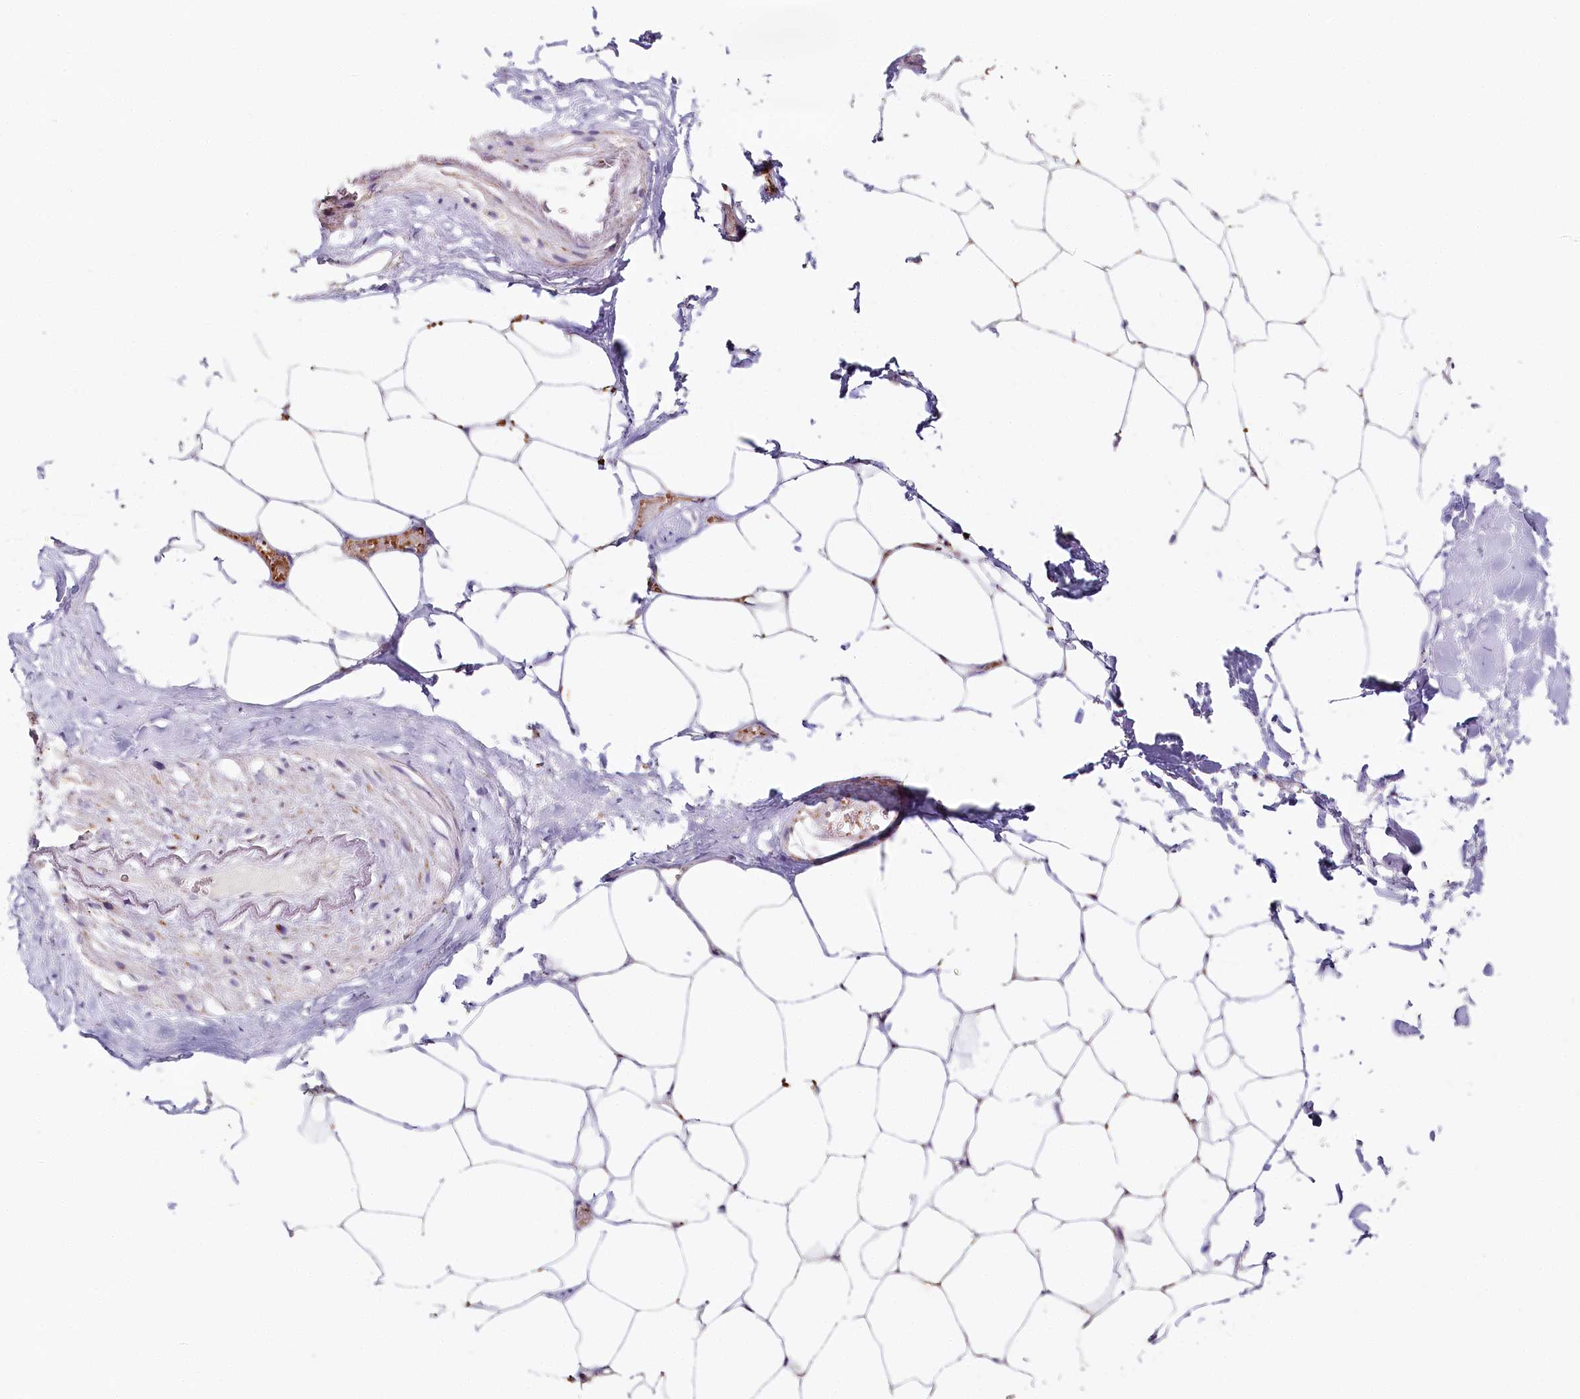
{"staining": {"intensity": "negative", "quantity": "none", "location": "none"}, "tissue": "adipose tissue", "cell_type": "Adipocytes", "image_type": "normal", "snomed": [{"axis": "morphology", "description": "Normal tissue, NOS"}, {"axis": "morphology", "description": "Adenocarcinoma, Low grade"}, {"axis": "topography", "description": "Prostate"}, {"axis": "topography", "description": "Peripheral nerve tissue"}], "caption": "Protein analysis of unremarkable adipose tissue shows no significant expression in adipocytes. (DAB (3,3'-diaminobenzidine) immunohistochemistry (IHC) visualized using brightfield microscopy, high magnification).", "gene": "MMP25", "patient": {"sex": "male", "age": 63}}